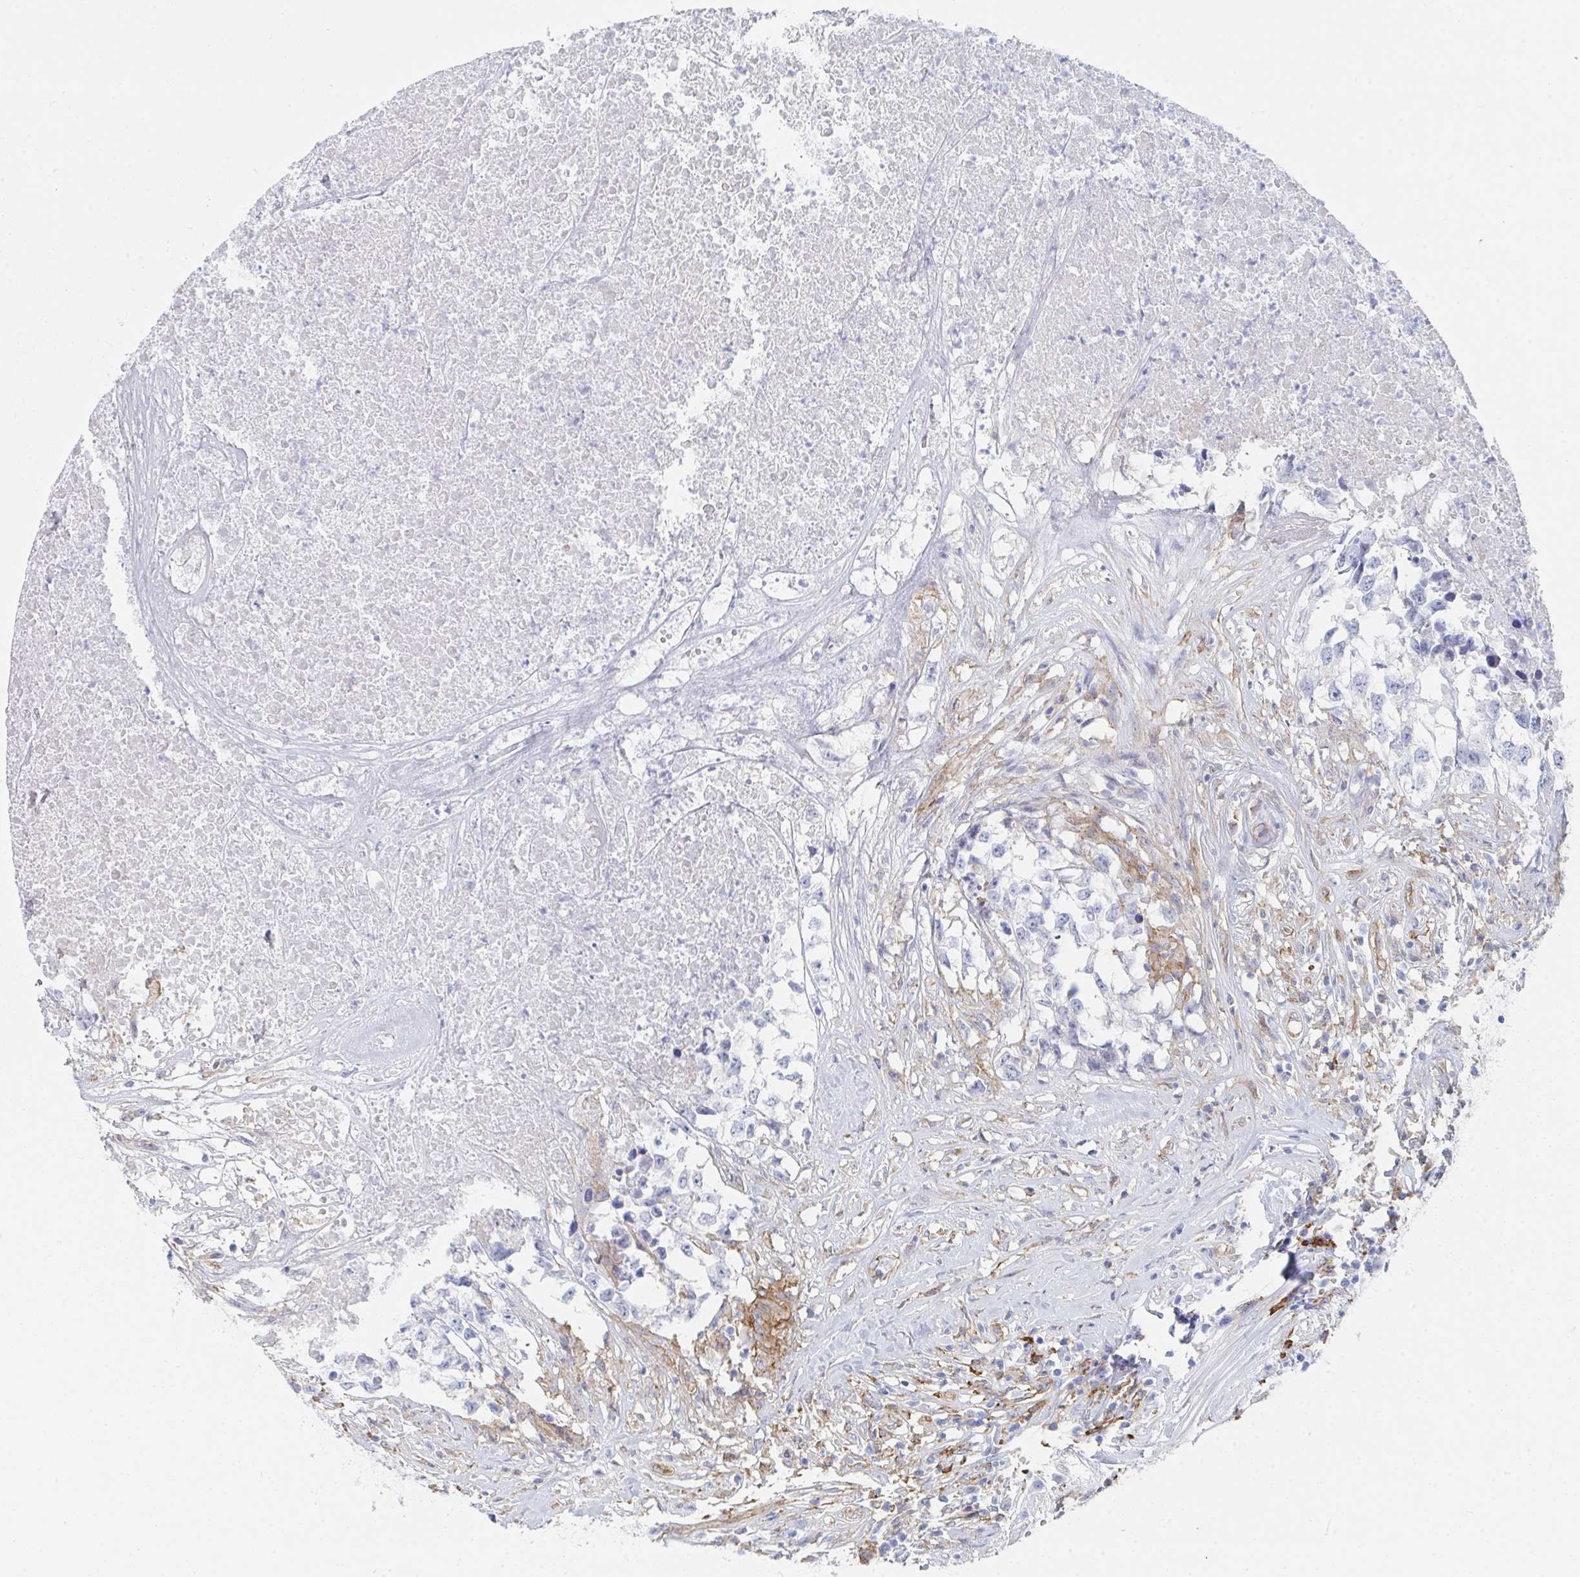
{"staining": {"intensity": "negative", "quantity": "none", "location": "none"}, "tissue": "testis cancer", "cell_type": "Tumor cells", "image_type": "cancer", "snomed": [{"axis": "morphology", "description": "Carcinoma, Embryonal, NOS"}, {"axis": "topography", "description": "Testis"}], "caption": "Testis cancer (embryonal carcinoma) was stained to show a protein in brown. There is no significant positivity in tumor cells.", "gene": "DAB2", "patient": {"sex": "male", "age": 83}}